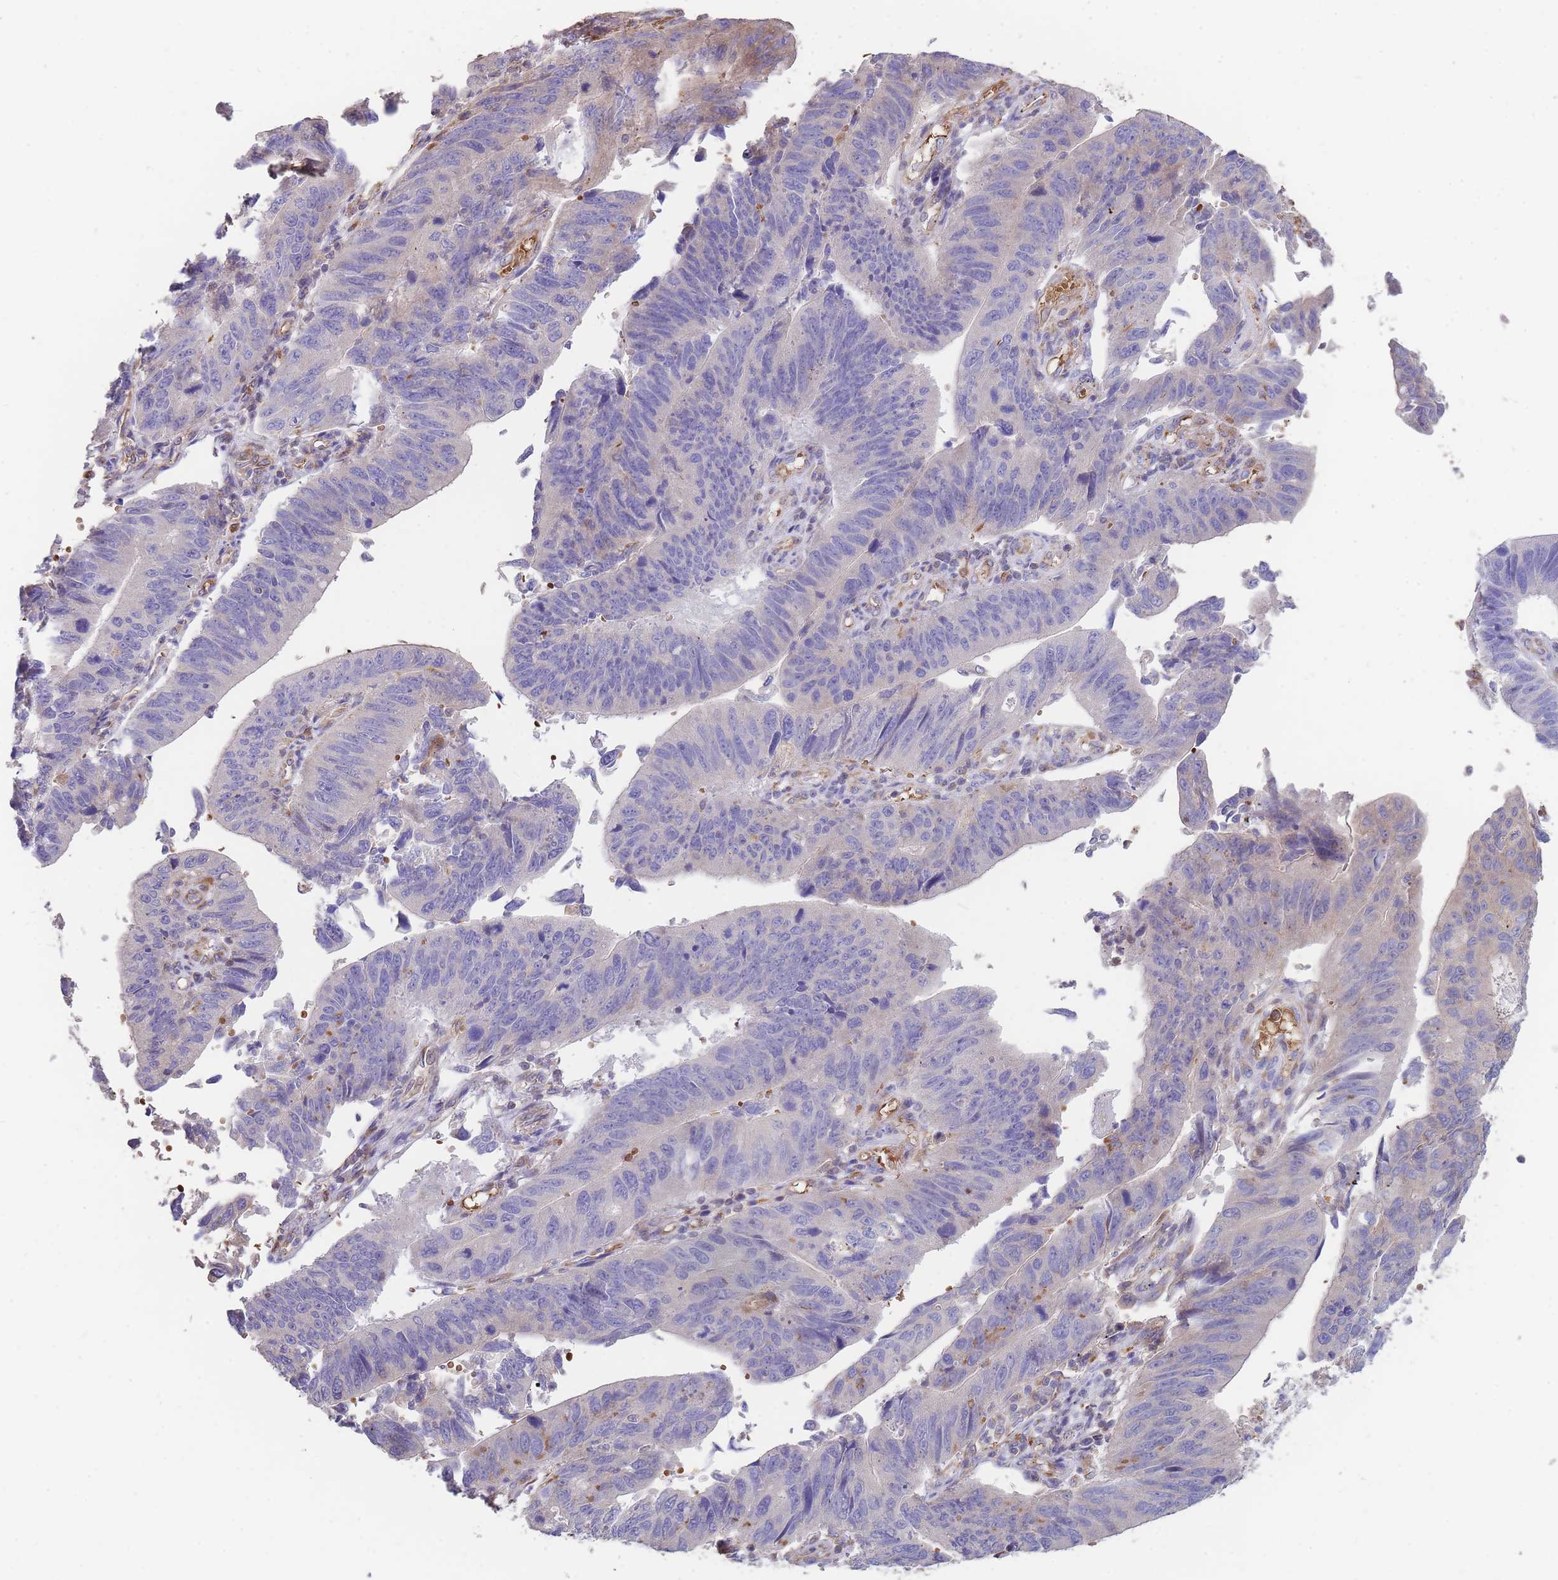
{"staining": {"intensity": "negative", "quantity": "none", "location": "none"}, "tissue": "stomach cancer", "cell_type": "Tumor cells", "image_type": "cancer", "snomed": [{"axis": "morphology", "description": "Adenocarcinoma, NOS"}, {"axis": "topography", "description": "Stomach"}], "caption": "IHC of stomach cancer shows no expression in tumor cells. The staining was performed using DAB to visualize the protein expression in brown, while the nuclei were stained in blue with hematoxylin (Magnification: 20x).", "gene": "ANKRD53", "patient": {"sex": "male", "age": 59}}